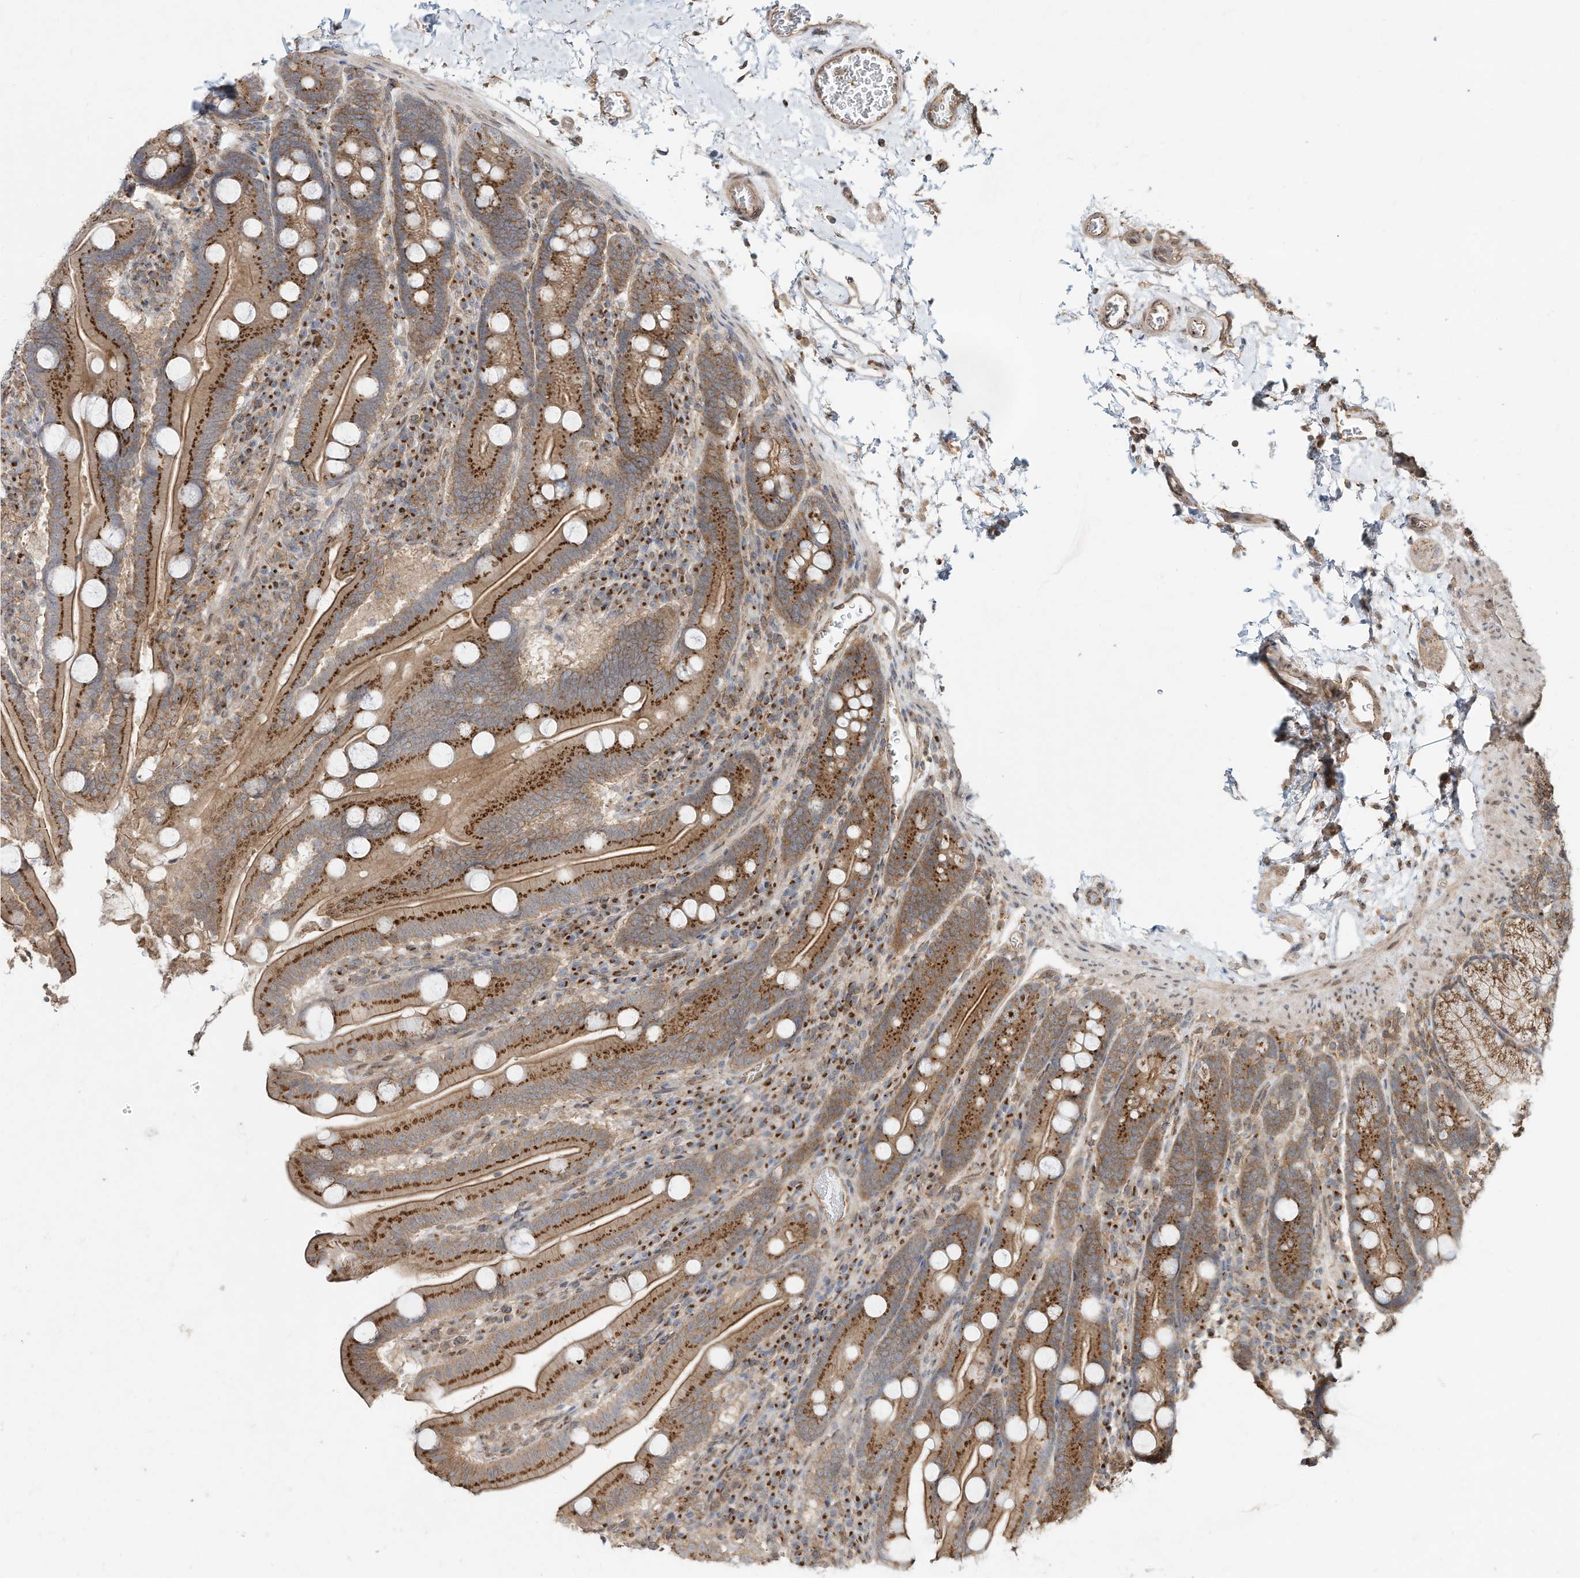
{"staining": {"intensity": "strong", "quantity": ">75%", "location": "cytoplasmic/membranous"}, "tissue": "duodenum", "cell_type": "Glandular cells", "image_type": "normal", "snomed": [{"axis": "morphology", "description": "Normal tissue, NOS"}, {"axis": "topography", "description": "Duodenum"}], "caption": "A brown stain highlights strong cytoplasmic/membranous staining of a protein in glandular cells of normal duodenum.", "gene": "CUX1", "patient": {"sex": "male", "age": 35}}